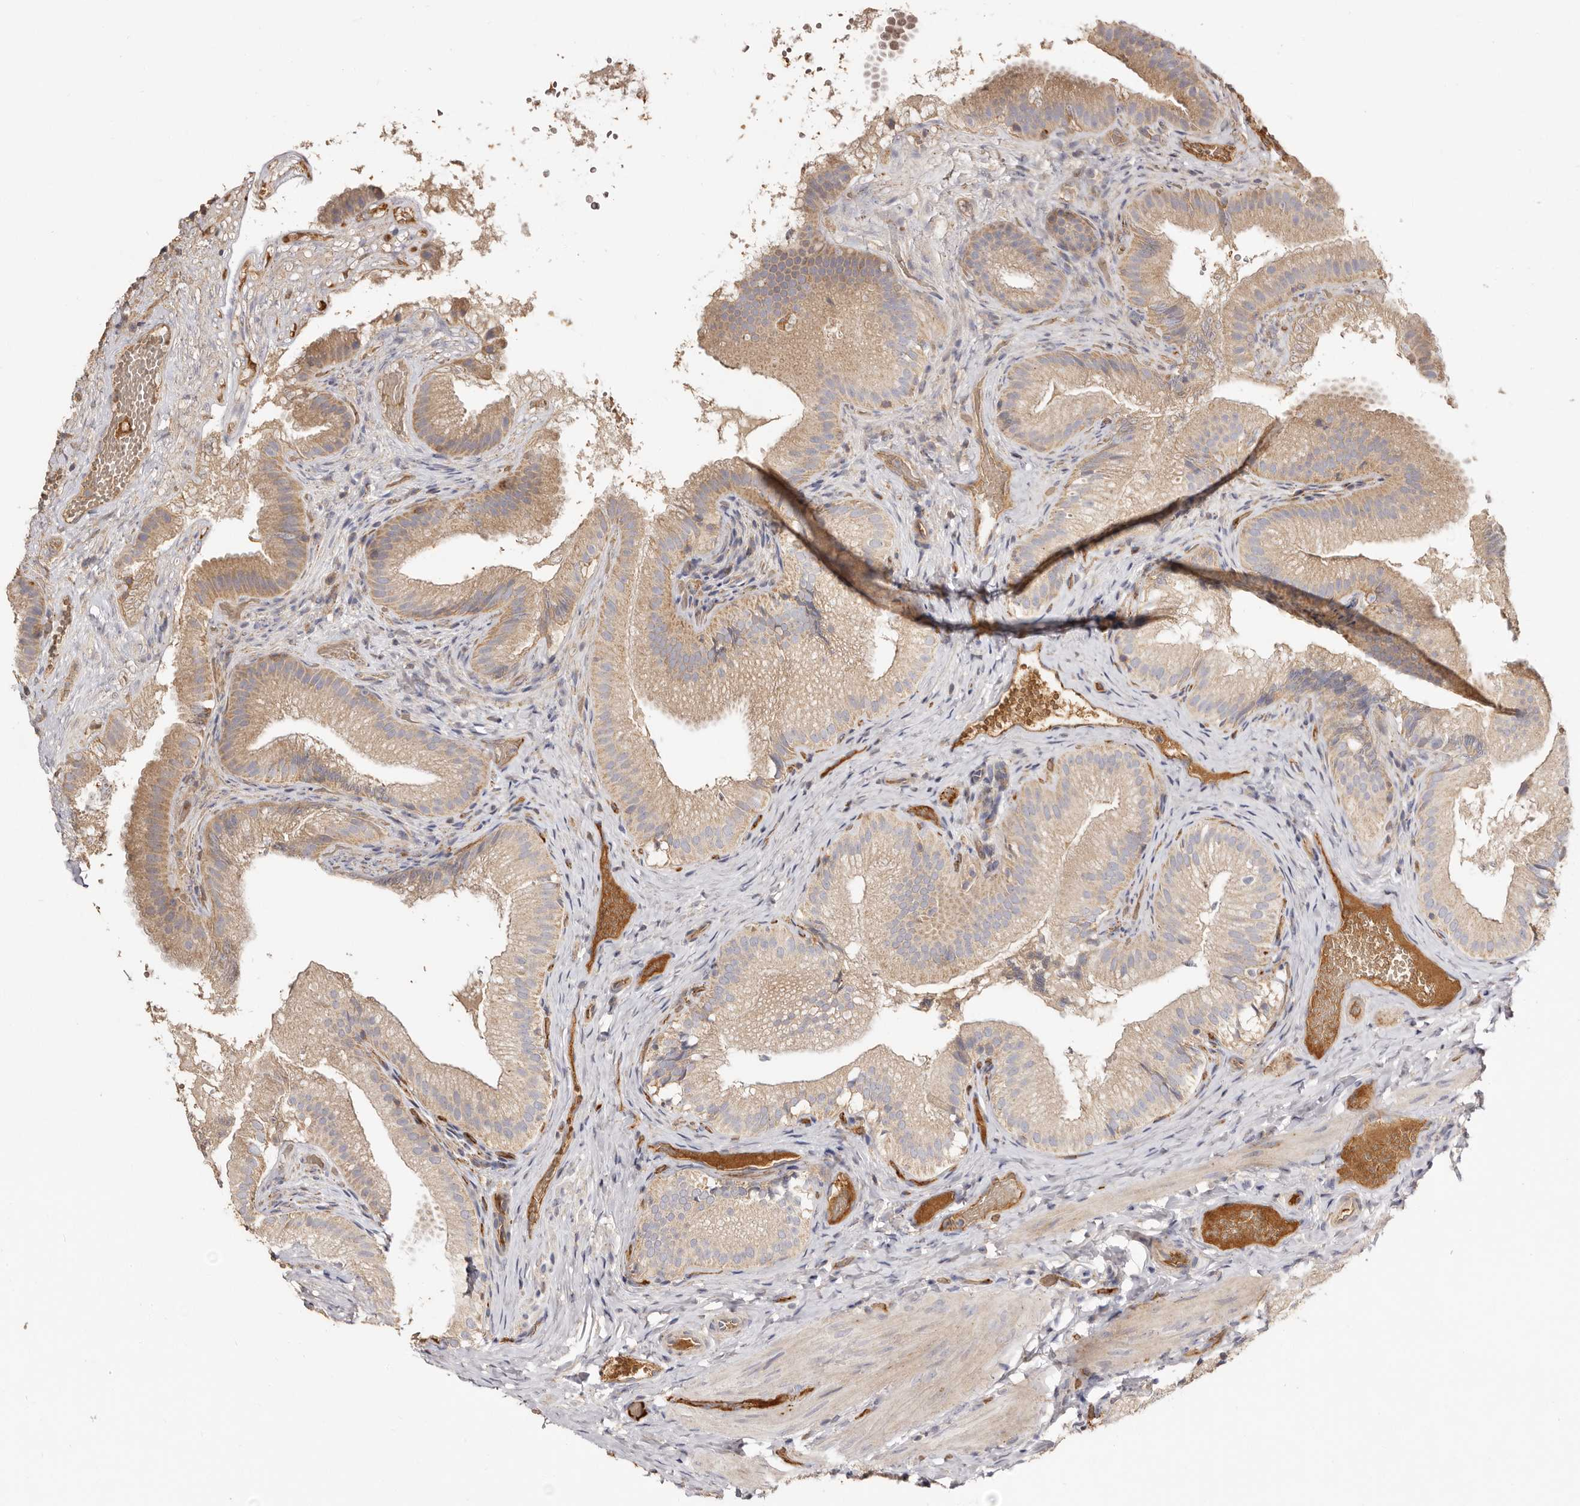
{"staining": {"intensity": "moderate", "quantity": ">75%", "location": "cytoplasmic/membranous"}, "tissue": "gallbladder", "cell_type": "Glandular cells", "image_type": "normal", "snomed": [{"axis": "morphology", "description": "Normal tissue, NOS"}, {"axis": "topography", "description": "Gallbladder"}], "caption": "This histopathology image displays IHC staining of normal human gallbladder, with medium moderate cytoplasmic/membranous expression in about >75% of glandular cells.", "gene": "ADAMTS9", "patient": {"sex": "female", "age": 30}}